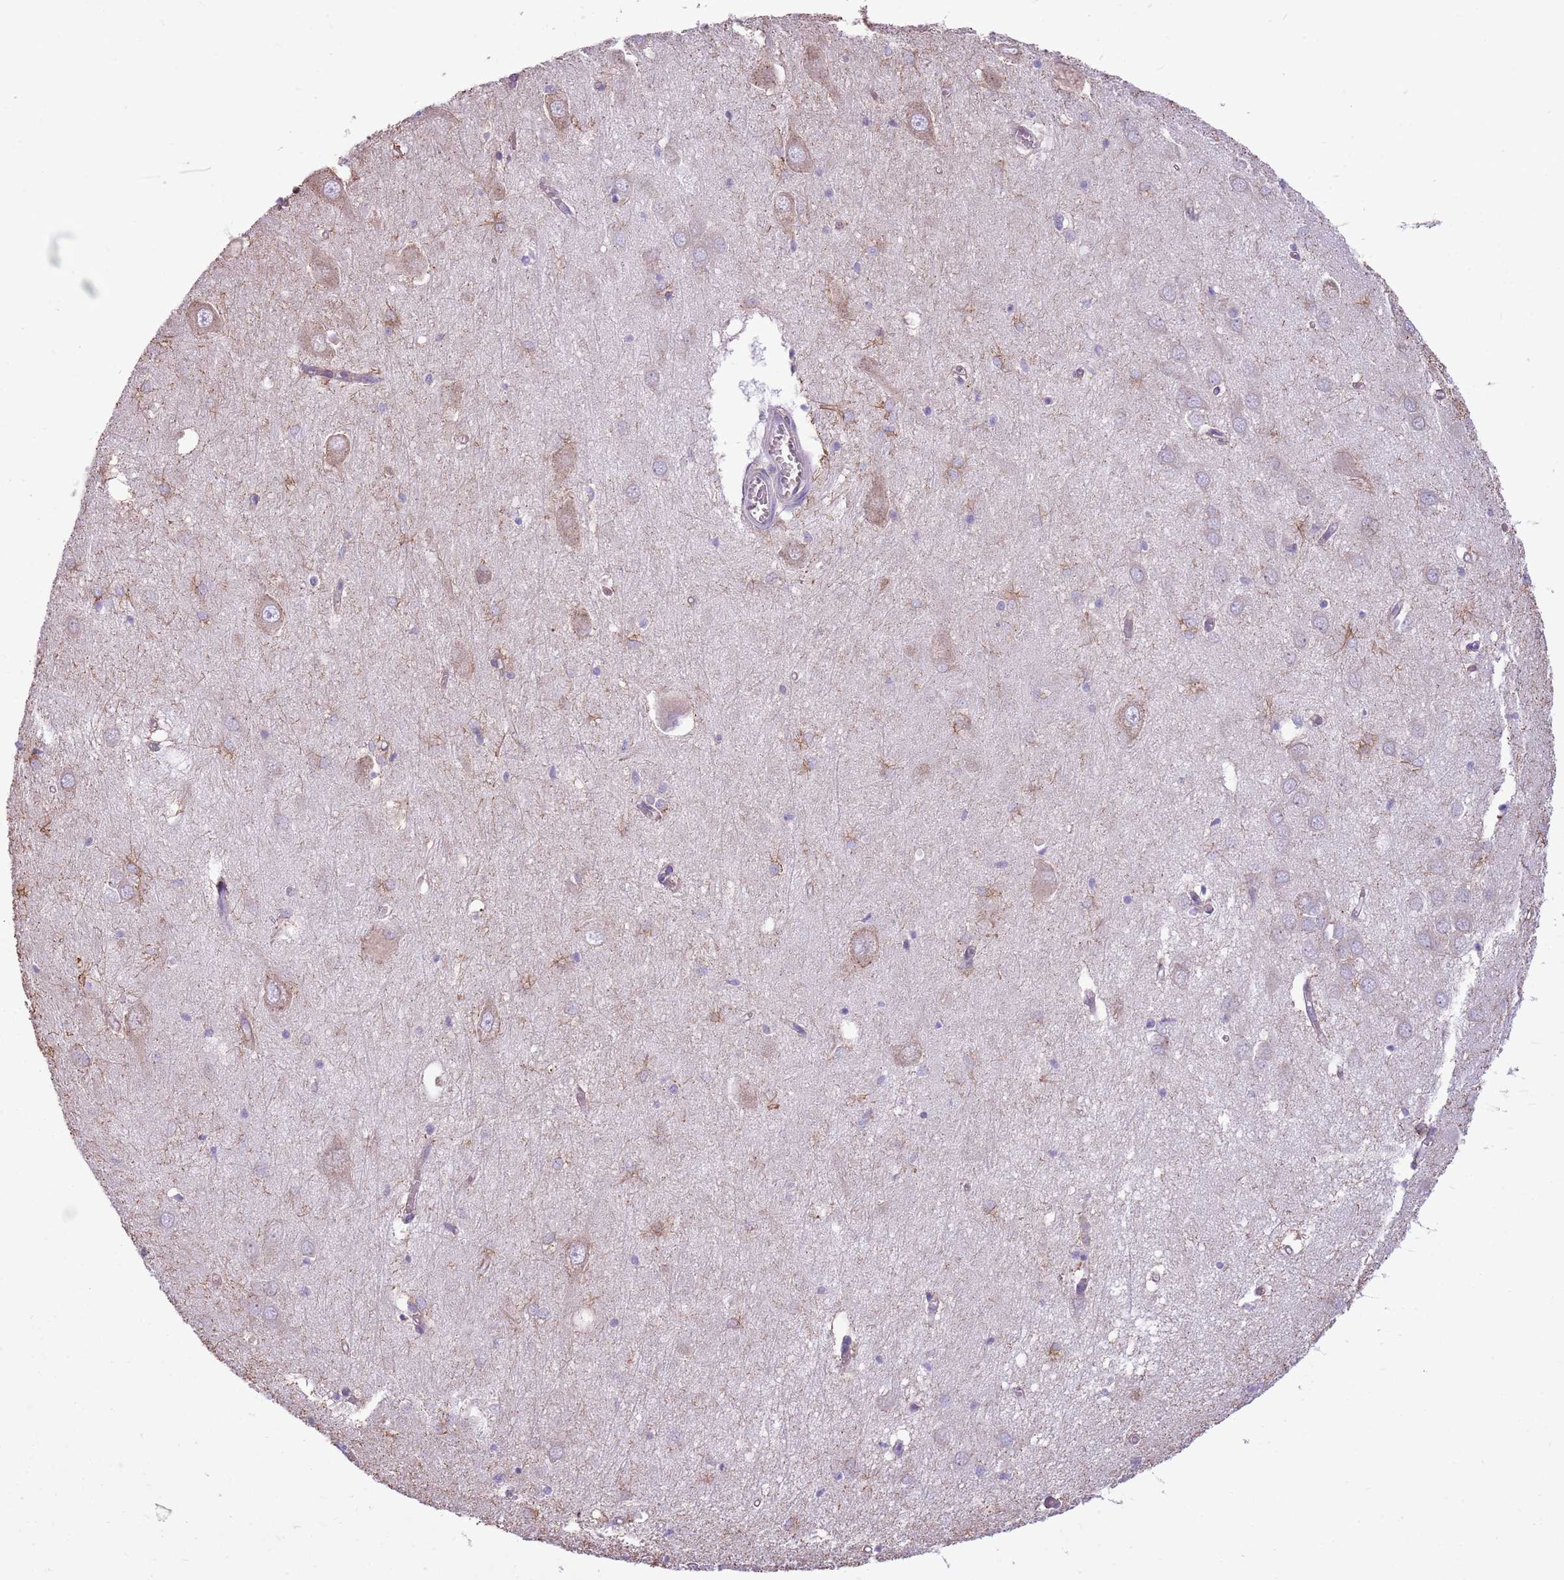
{"staining": {"intensity": "negative", "quantity": "none", "location": "none"}, "tissue": "hippocampus", "cell_type": "Glial cells", "image_type": "normal", "snomed": [{"axis": "morphology", "description": "Normal tissue, NOS"}, {"axis": "topography", "description": "Hippocampus"}], "caption": "This is a photomicrograph of immunohistochemistry (IHC) staining of unremarkable hippocampus, which shows no expression in glial cells.", "gene": "KCTD19", "patient": {"sex": "male", "age": 70}}